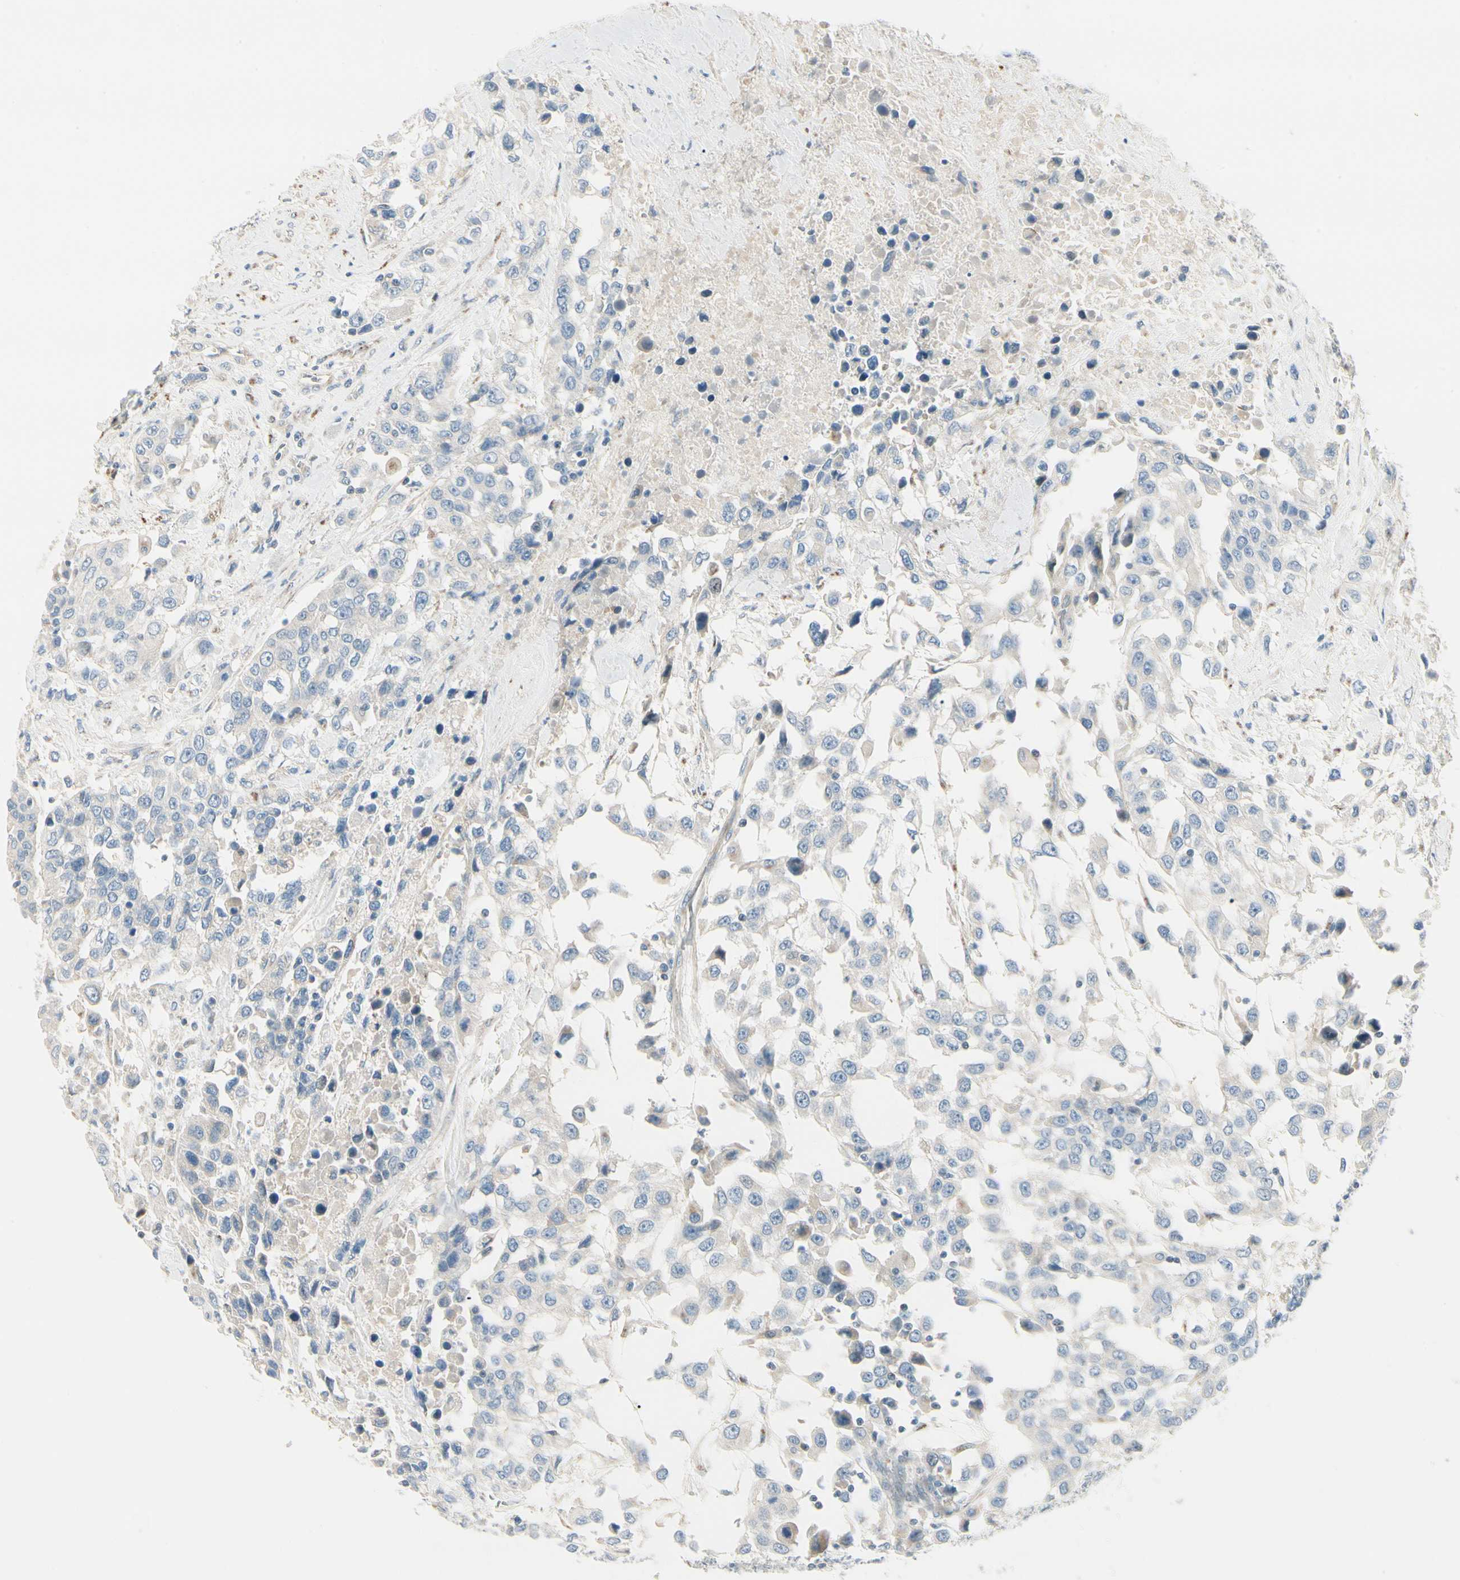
{"staining": {"intensity": "weak", "quantity": "<25%", "location": "cytoplasmic/membranous"}, "tissue": "urothelial cancer", "cell_type": "Tumor cells", "image_type": "cancer", "snomed": [{"axis": "morphology", "description": "Urothelial carcinoma, High grade"}, {"axis": "topography", "description": "Urinary bladder"}], "caption": "Tumor cells are negative for protein expression in human urothelial cancer.", "gene": "ABCA3", "patient": {"sex": "female", "age": 80}}